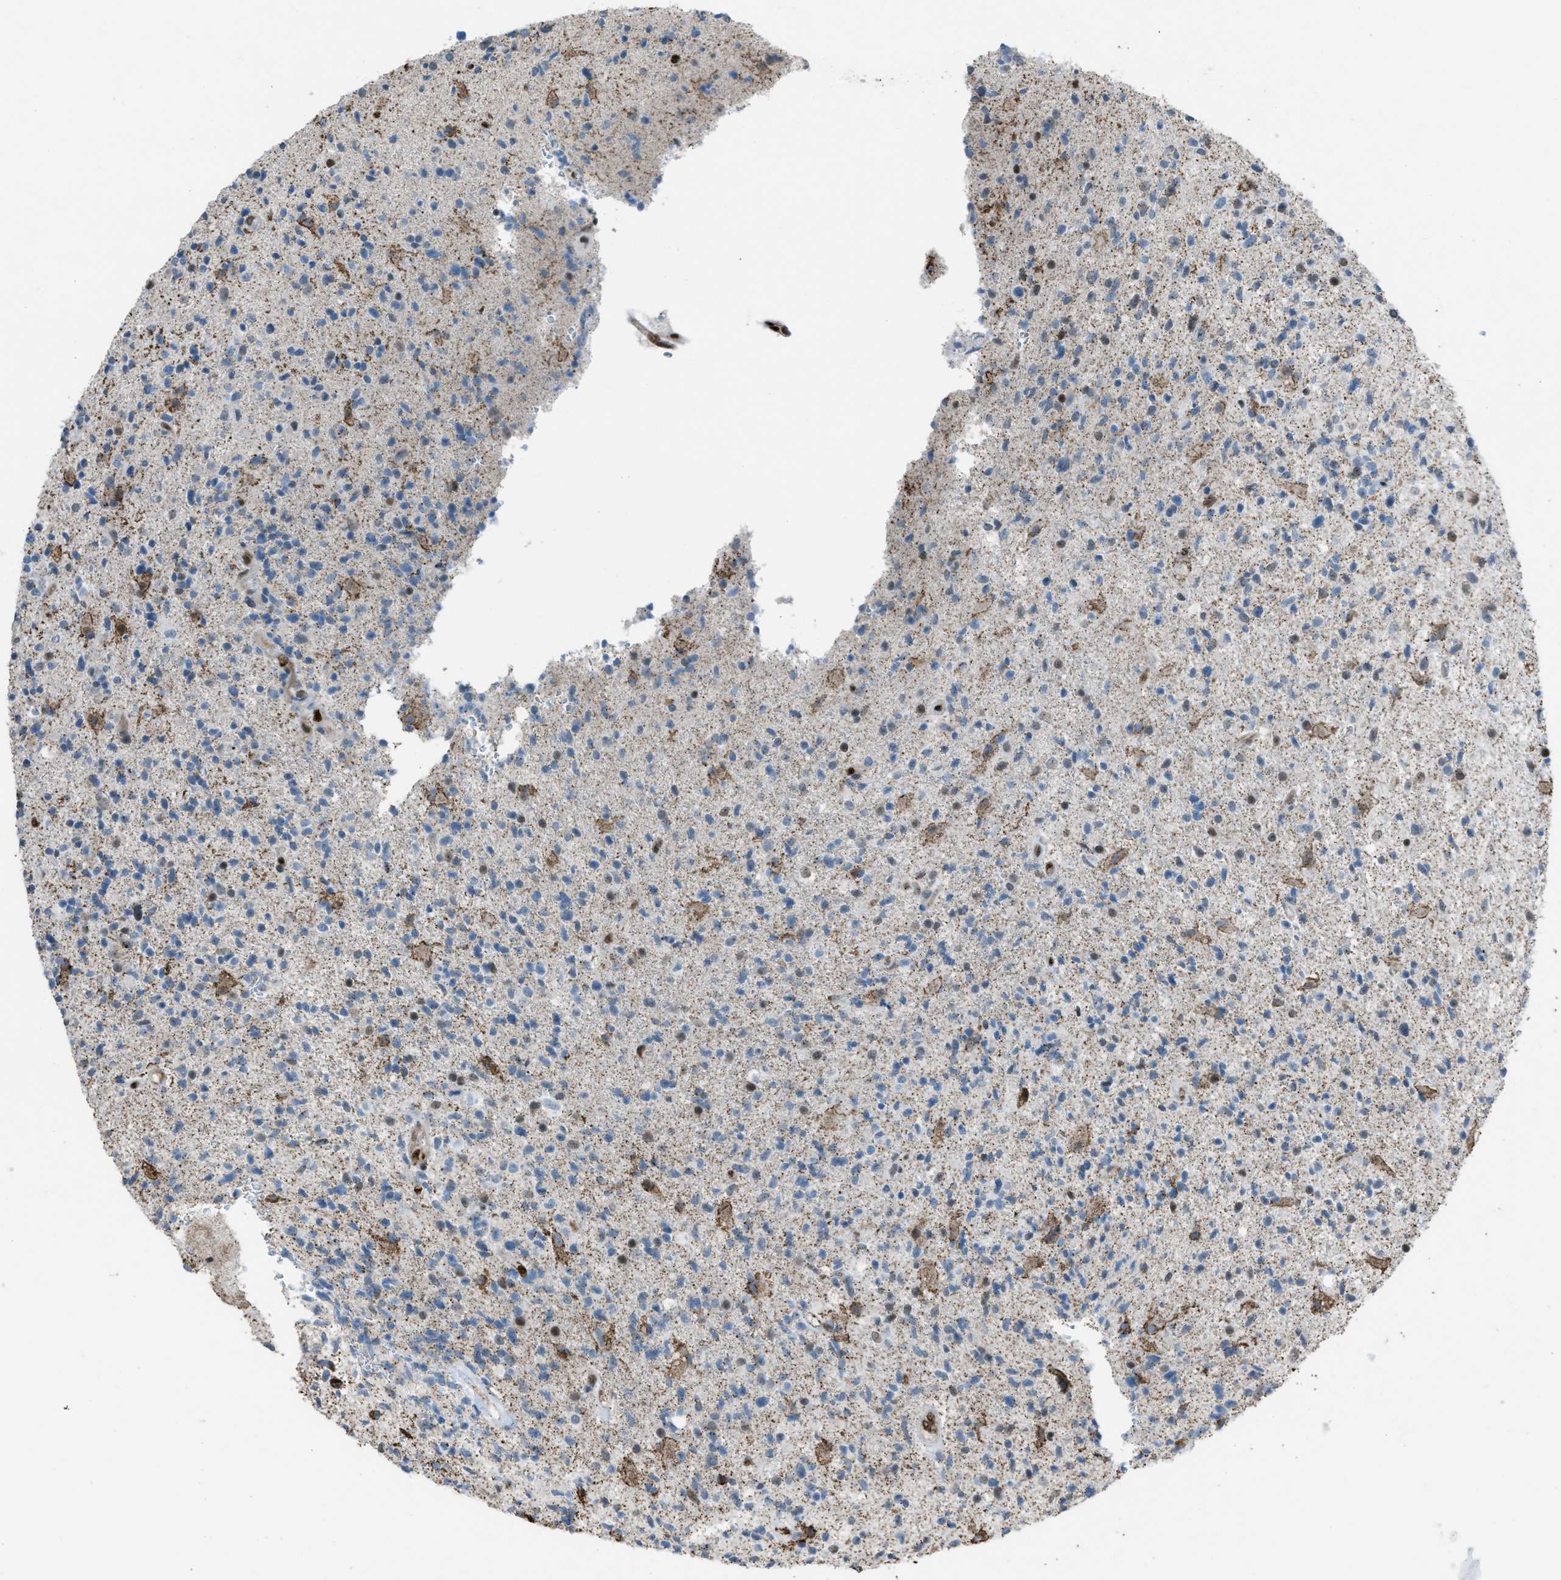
{"staining": {"intensity": "moderate", "quantity": "<25%", "location": "nuclear"}, "tissue": "glioma", "cell_type": "Tumor cells", "image_type": "cancer", "snomed": [{"axis": "morphology", "description": "Glioma, malignant, High grade"}, {"axis": "topography", "description": "Brain"}], "caption": "A low amount of moderate nuclear staining is seen in approximately <25% of tumor cells in glioma tissue.", "gene": "SLFN5", "patient": {"sex": "male", "age": 72}}